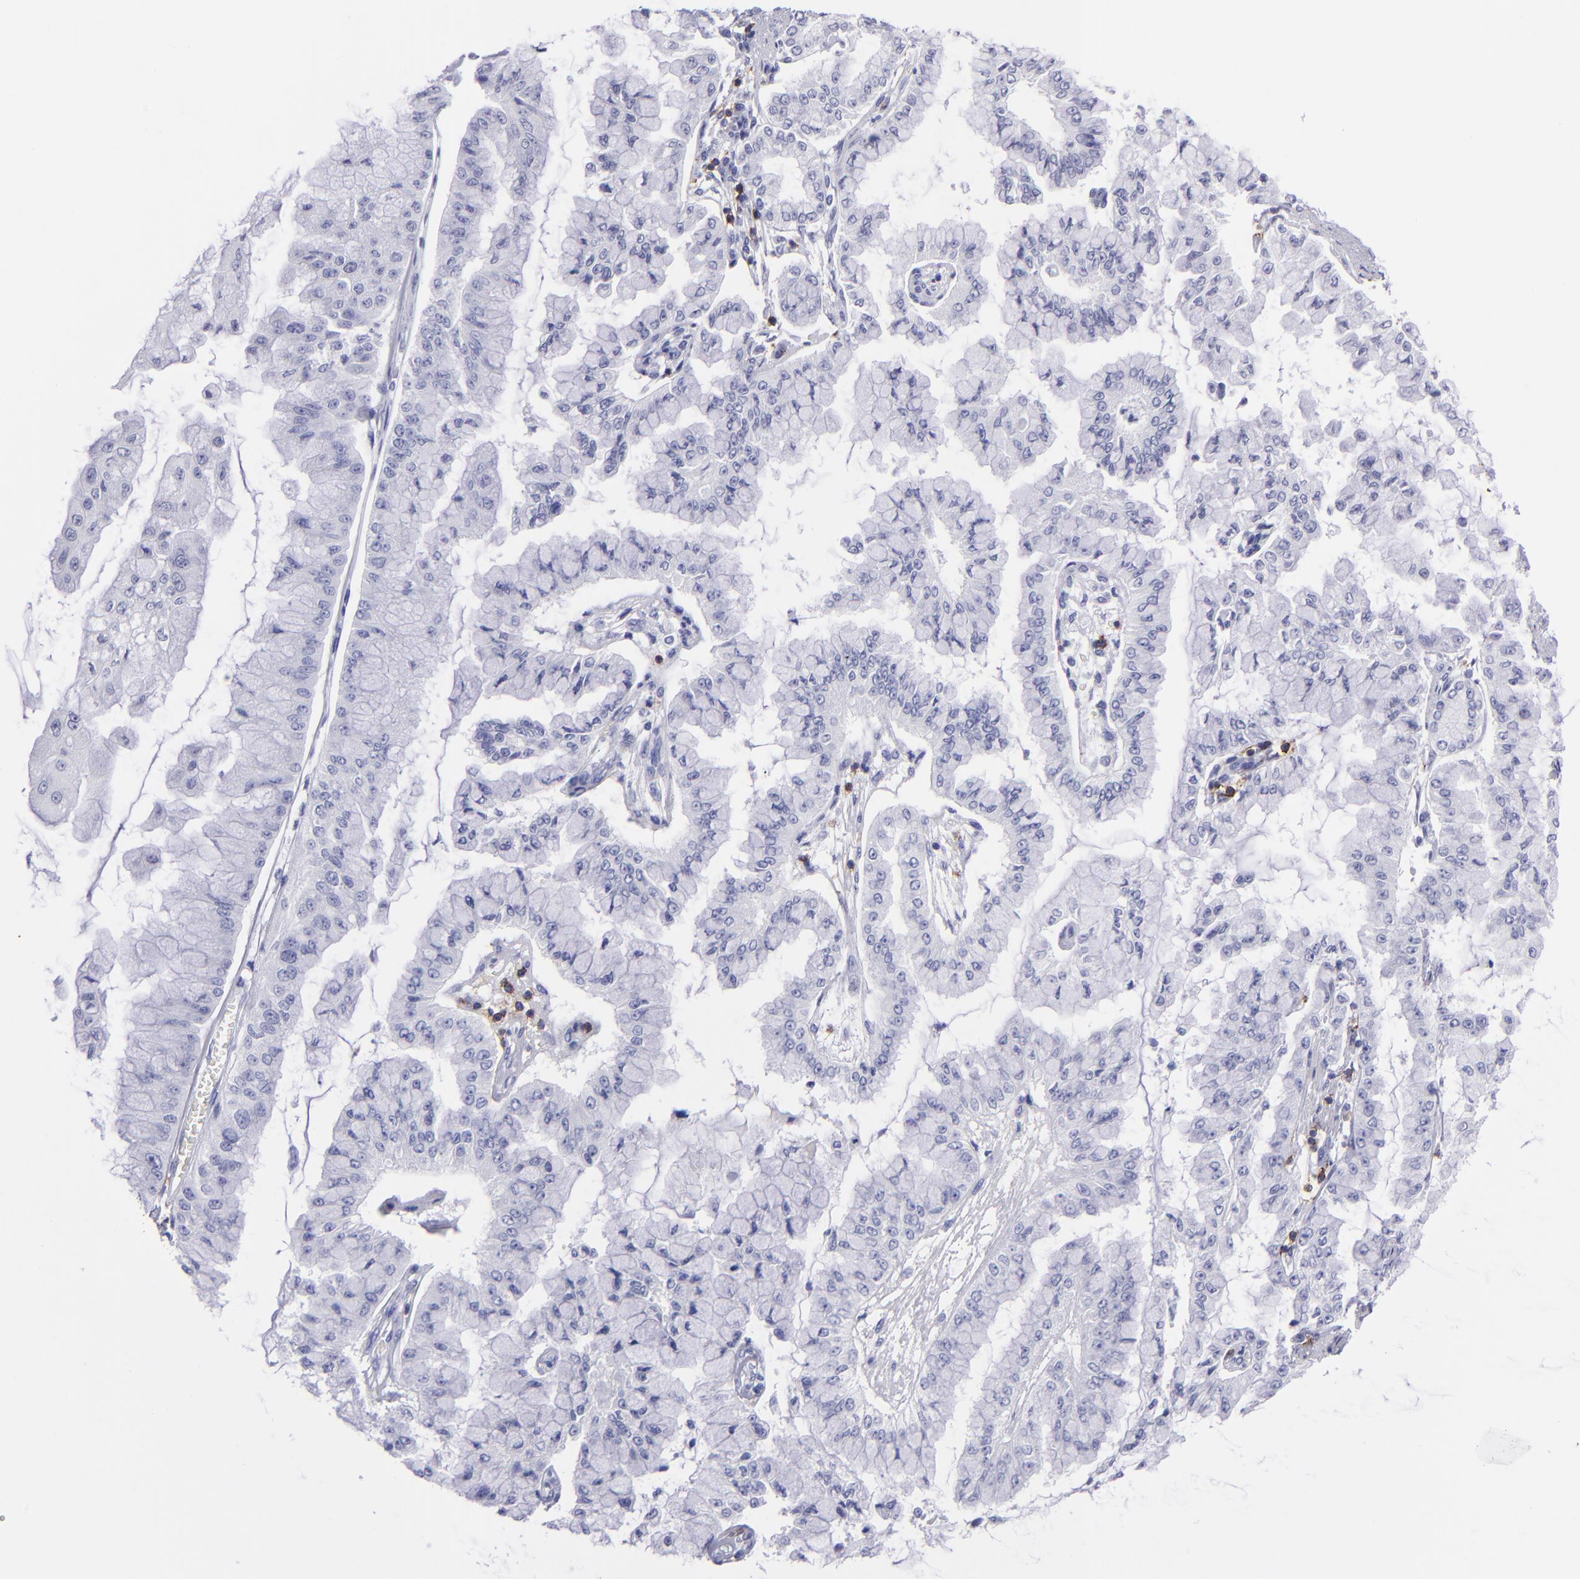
{"staining": {"intensity": "negative", "quantity": "none", "location": "none"}, "tissue": "liver cancer", "cell_type": "Tumor cells", "image_type": "cancer", "snomed": [{"axis": "morphology", "description": "Cholangiocarcinoma"}, {"axis": "topography", "description": "Liver"}], "caption": "High magnification brightfield microscopy of cholangiocarcinoma (liver) stained with DAB (3,3'-diaminobenzidine) (brown) and counterstained with hematoxylin (blue): tumor cells show no significant expression.", "gene": "CD6", "patient": {"sex": "female", "age": 79}}